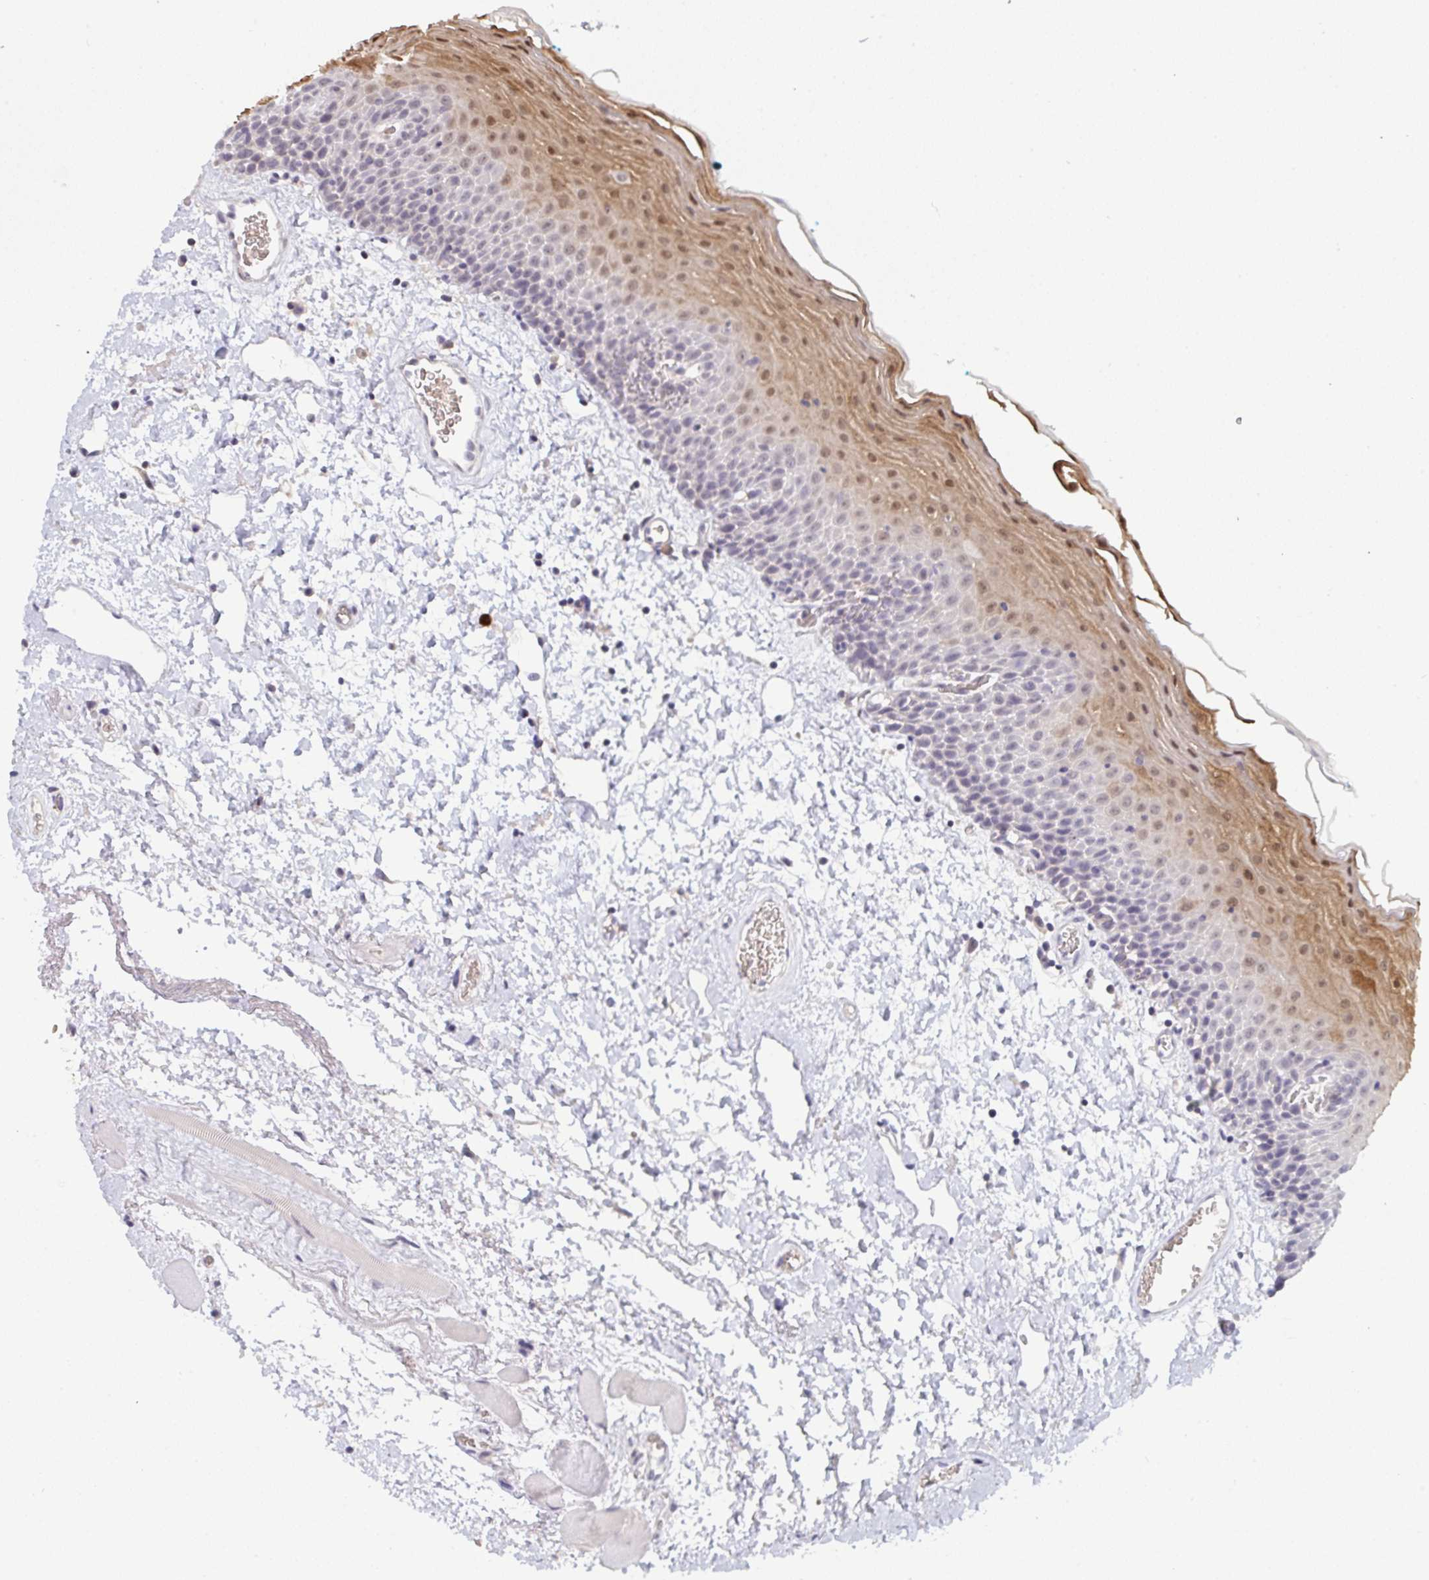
{"staining": {"intensity": "strong", "quantity": "<25%", "location": "cytoplasmic/membranous,nuclear"}, "tissue": "oral mucosa", "cell_type": "Squamous epithelial cells", "image_type": "normal", "snomed": [{"axis": "morphology", "description": "Normal tissue, NOS"}, {"axis": "topography", "description": "Oral tissue"}], "caption": "The micrograph shows a brown stain indicating the presence of a protein in the cytoplasmic/membranous,nuclear of squamous epithelial cells in oral mucosa. (DAB IHC with brightfield microscopy, high magnification).", "gene": "ZNF784", "patient": {"sex": "female", "age": 82}}